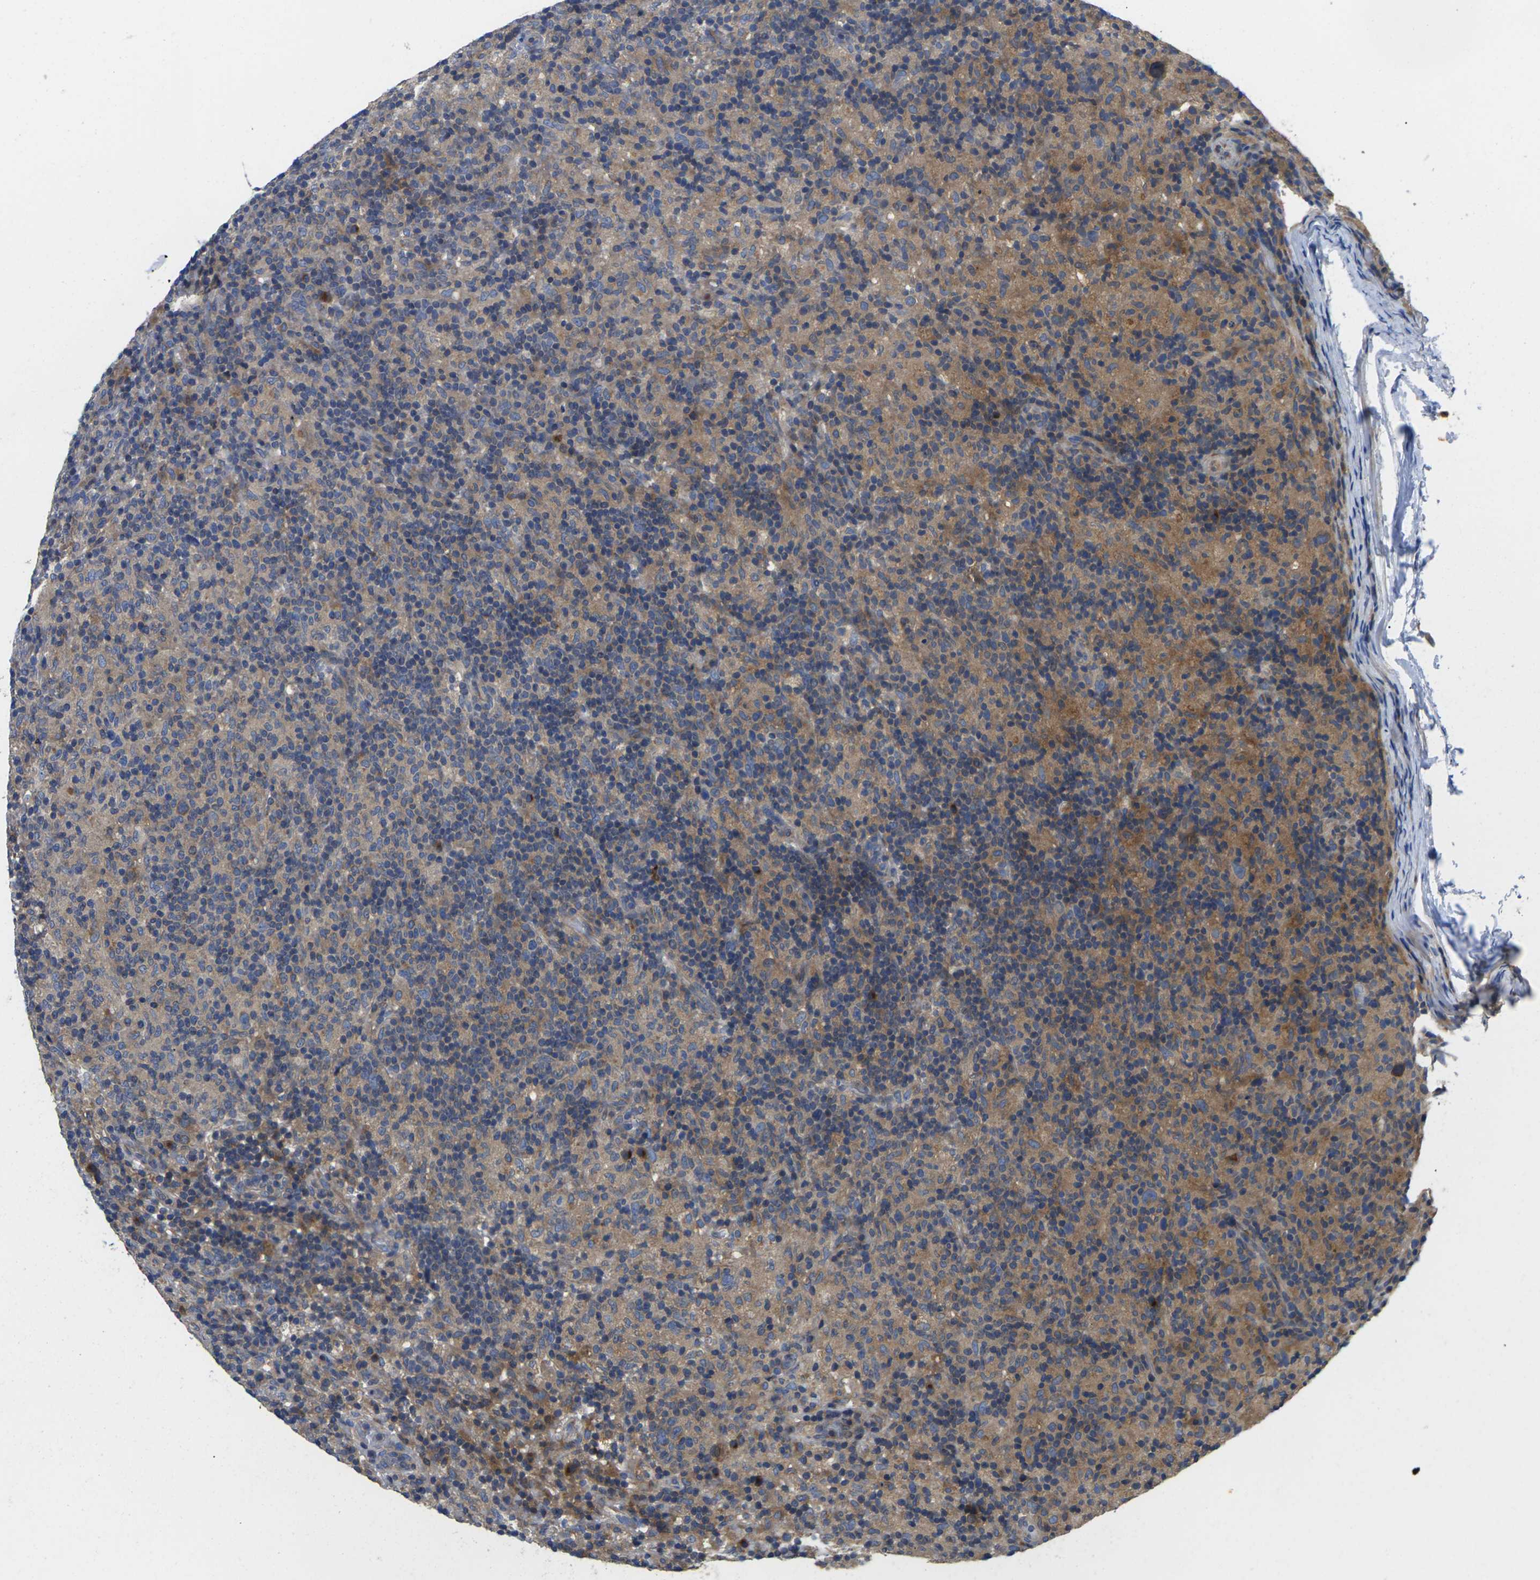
{"staining": {"intensity": "moderate", "quantity": "<25%", "location": "cytoplasmic/membranous"}, "tissue": "lymphoma", "cell_type": "Tumor cells", "image_type": "cancer", "snomed": [{"axis": "morphology", "description": "Hodgkin's disease, NOS"}, {"axis": "topography", "description": "Lymph node"}], "caption": "An immunohistochemistry (IHC) image of neoplastic tissue is shown. Protein staining in brown shows moderate cytoplasmic/membranous positivity in lymphoma within tumor cells.", "gene": "TMCC2", "patient": {"sex": "male", "age": 70}}